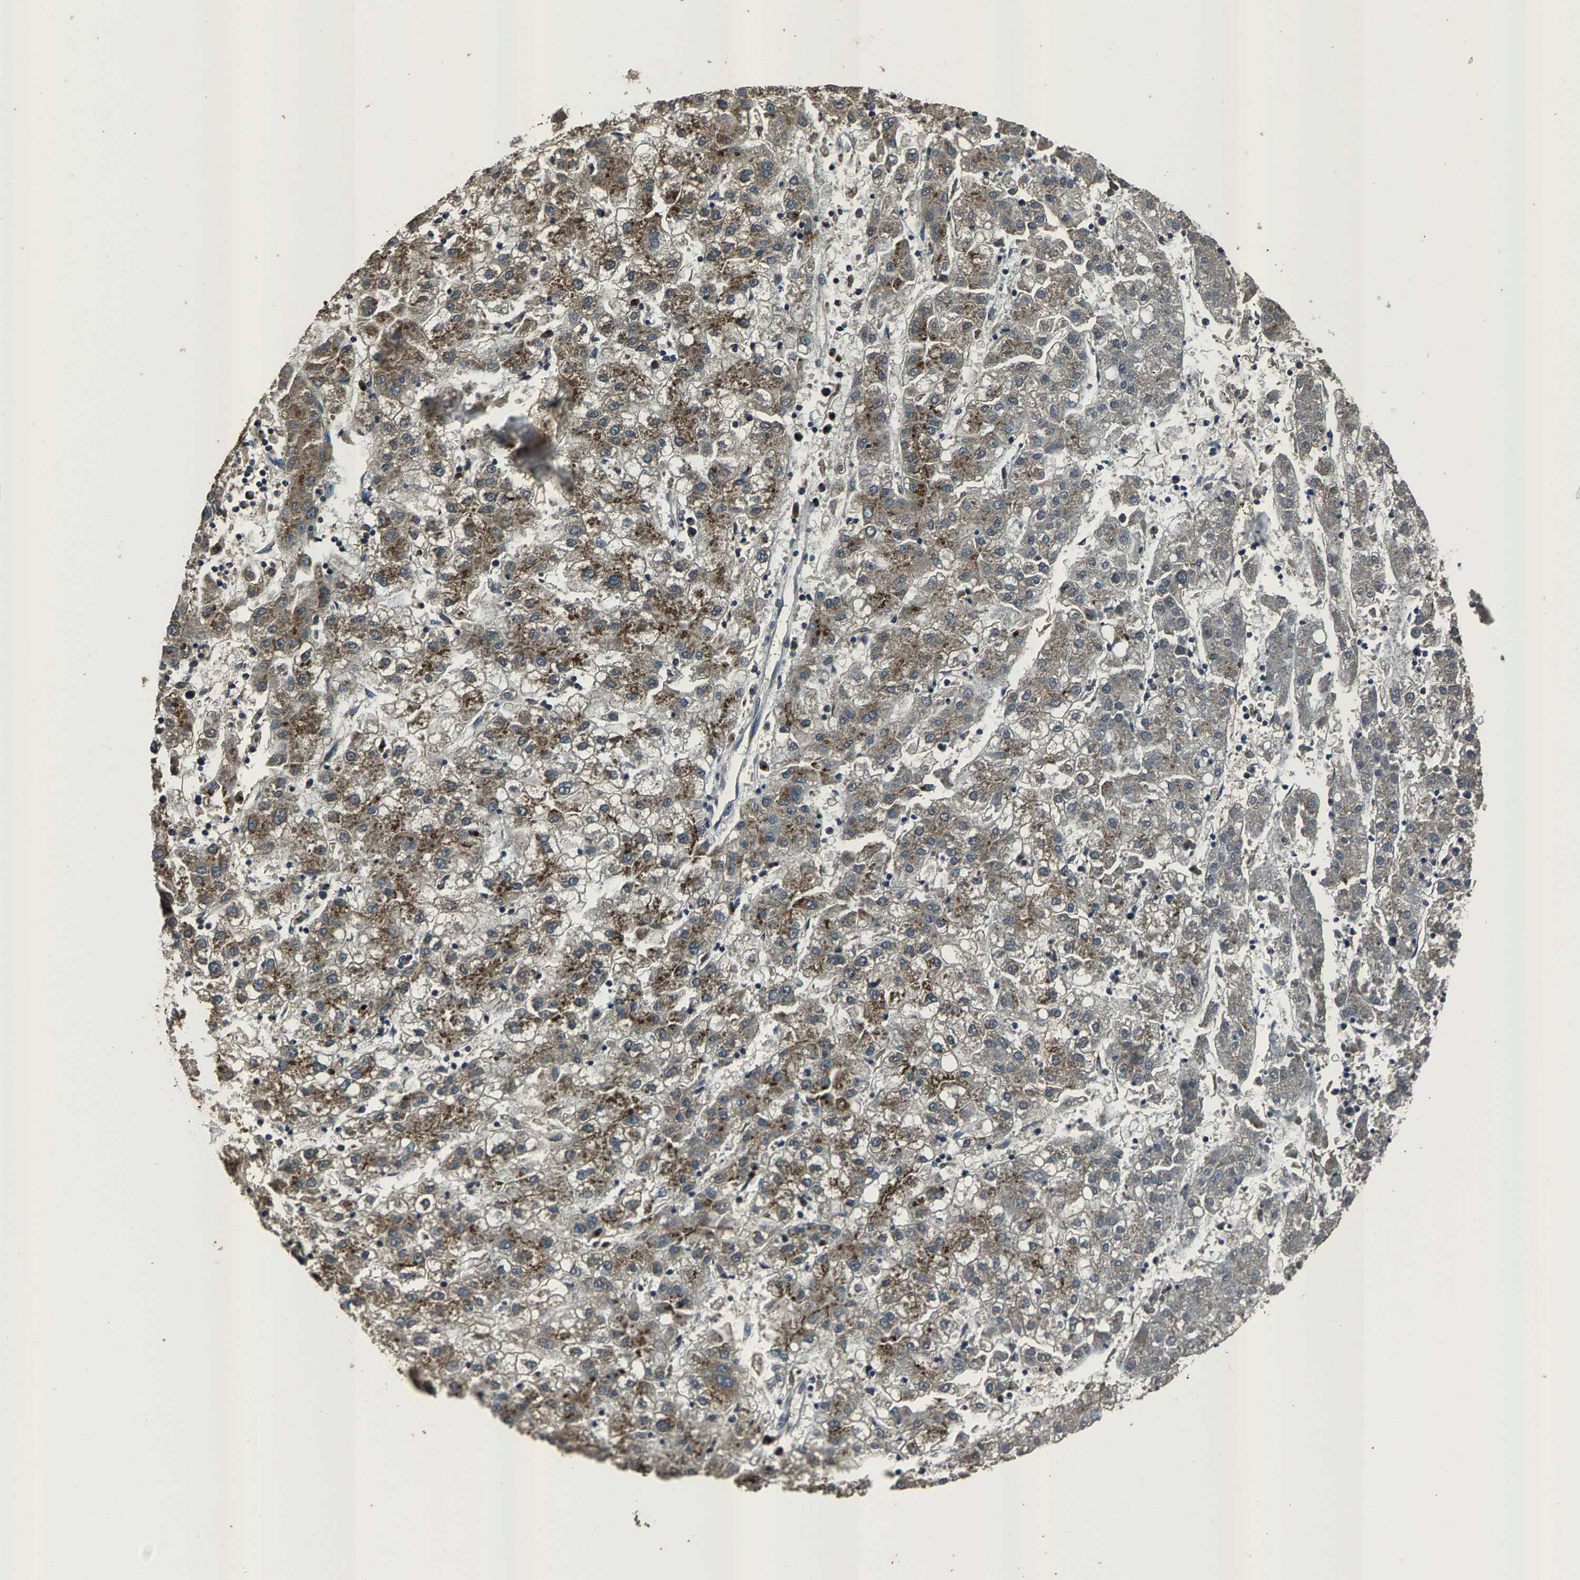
{"staining": {"intensity": "moderate", "quantity": "25%-75%", "location": "cytoplasmic/membranous"}, "tissue": "liver cancer", "cell_type": "Tumor cells", "image_type": "cancer", "snomed": [{"axis": "morphology", "description": "Carcinoma, Hepatocellular, NOS"}, {"axis": "topography", "description": "Liver"}], "caption": "DAB immunohistochemical staining of human liver hepatocellular carcinoma displays moderate cytoplasmic/membranous protein positivity in approximately 25%-75% of tumor cells. Ihc stains the protein of interest in brown and the nuclei are stained blue.", "gene": "SLC38A10", "patient": {"sex": "male", "age": 72}}